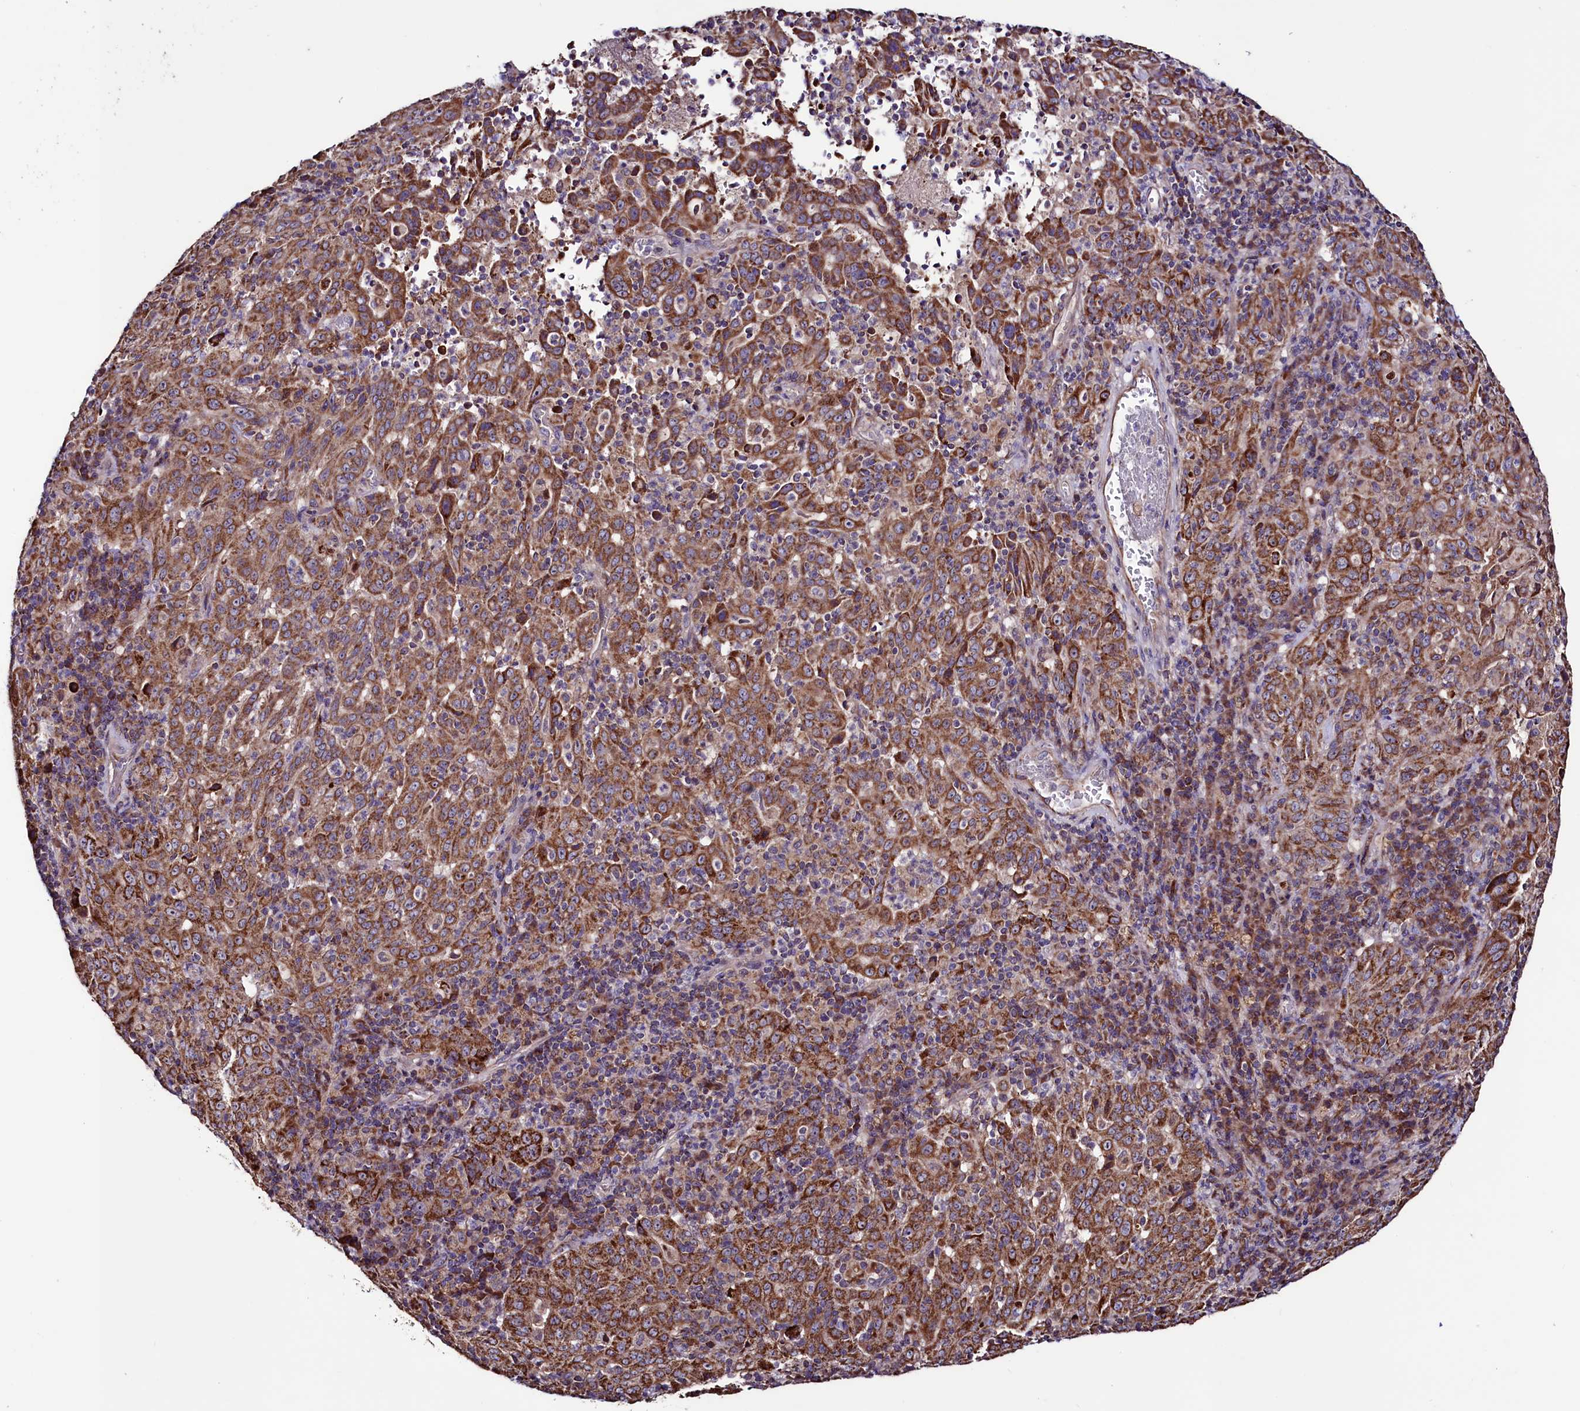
{"staining": {"intensity": "strong", "quantity": ">75%", "location": "cytoplasmic/membranous"}, "tissue": "pancreatic cancer", "cell_type": "Tumor cells", "image_type": "cancer", "snomed": [{"axis": "morphology", "description": "Adenocarcinoma, NOS"}, {"axis": "topography", "description": "Pancreas"}], "caption": "Protein analysis of pancreatic cancer (adenocarcinoma) tissue shows strong cytoplasmic/membranous staining in about >75% of tumor cells.", "gene": "STARD5", "patient": {"sex": "male", "age": 63}}